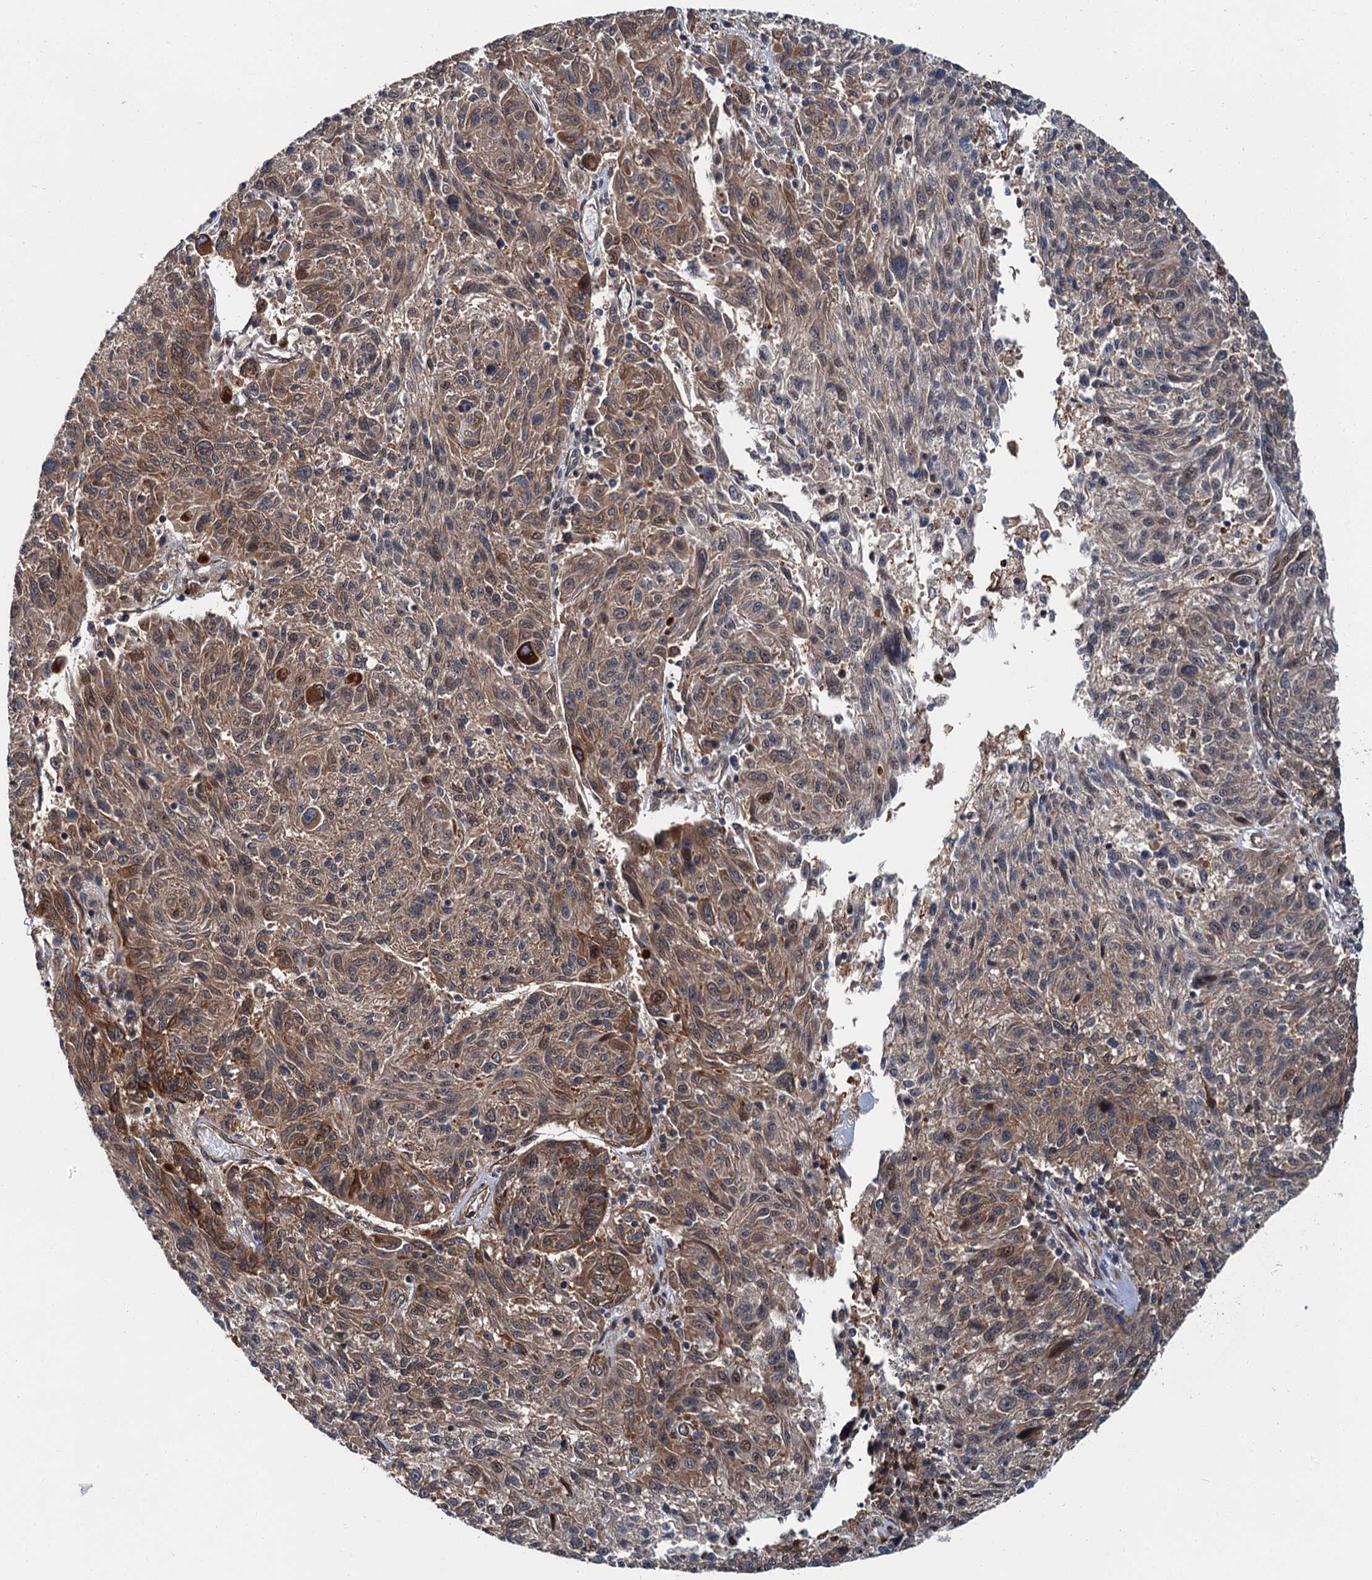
{"staining": {"intensity": "moderate", "quantity": ">75%", "location": "cytoplasmic/membranous"}, "tissue": "melanoma", "cell_type": "Tumor cells", "image_type": "cancer", "snomed": [{"axis": "morphology", "description": "Malignant melanoma, NOS"}, {"axis": "topography", "description": "Skin"}], "caption": "Approximately >75% of tumor cells in human melanoma reveal moderate cytoplasmic/membranous protein expression as visualized by brown immunohistochemical staining.", "gene": "ZFYVE19", "patient": {"sex": "male", "age": 53}}